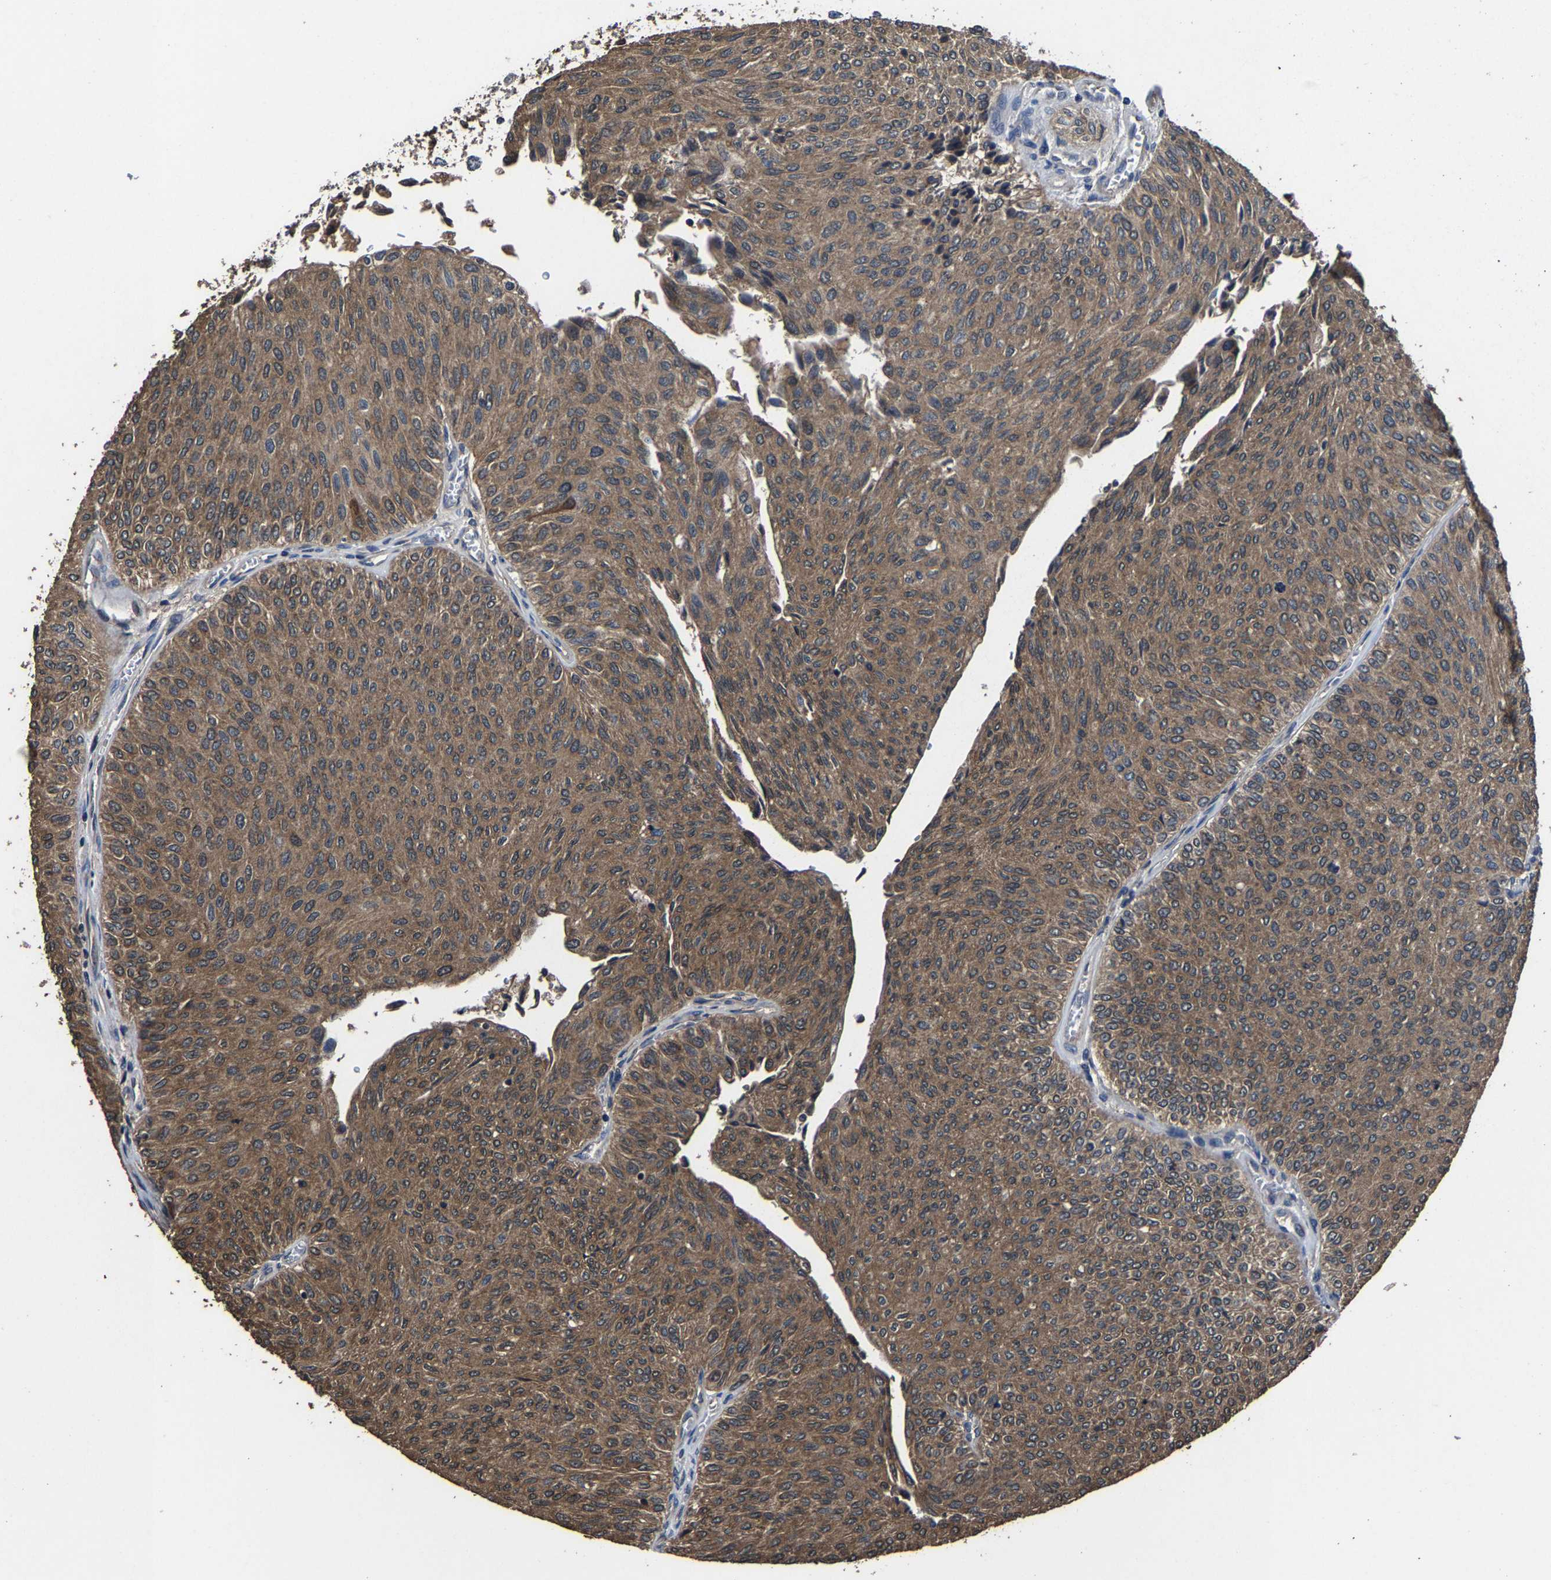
{"staining": {"intensity": "moderate", "quantity": ">75%", "location": "cytoplasmic/membranous"}, "tissue": "urothelial cancer", "cell_type": "Tumor cells", "image_type": "cancer", "snomed": [{"axis": "morphology", "description": "Urothelial carcinoma, Low grade"}, {"axis": "topography", "description": "Urinary bladder"}], "caption": "Urothelial carcinoma (low-grade) tissue demonstrates moderate cytoplasmic/membranous positivity in about >75% of tumor cells", "gene": "EBAG9", "patient": {"sex": "male", "age": 78}}